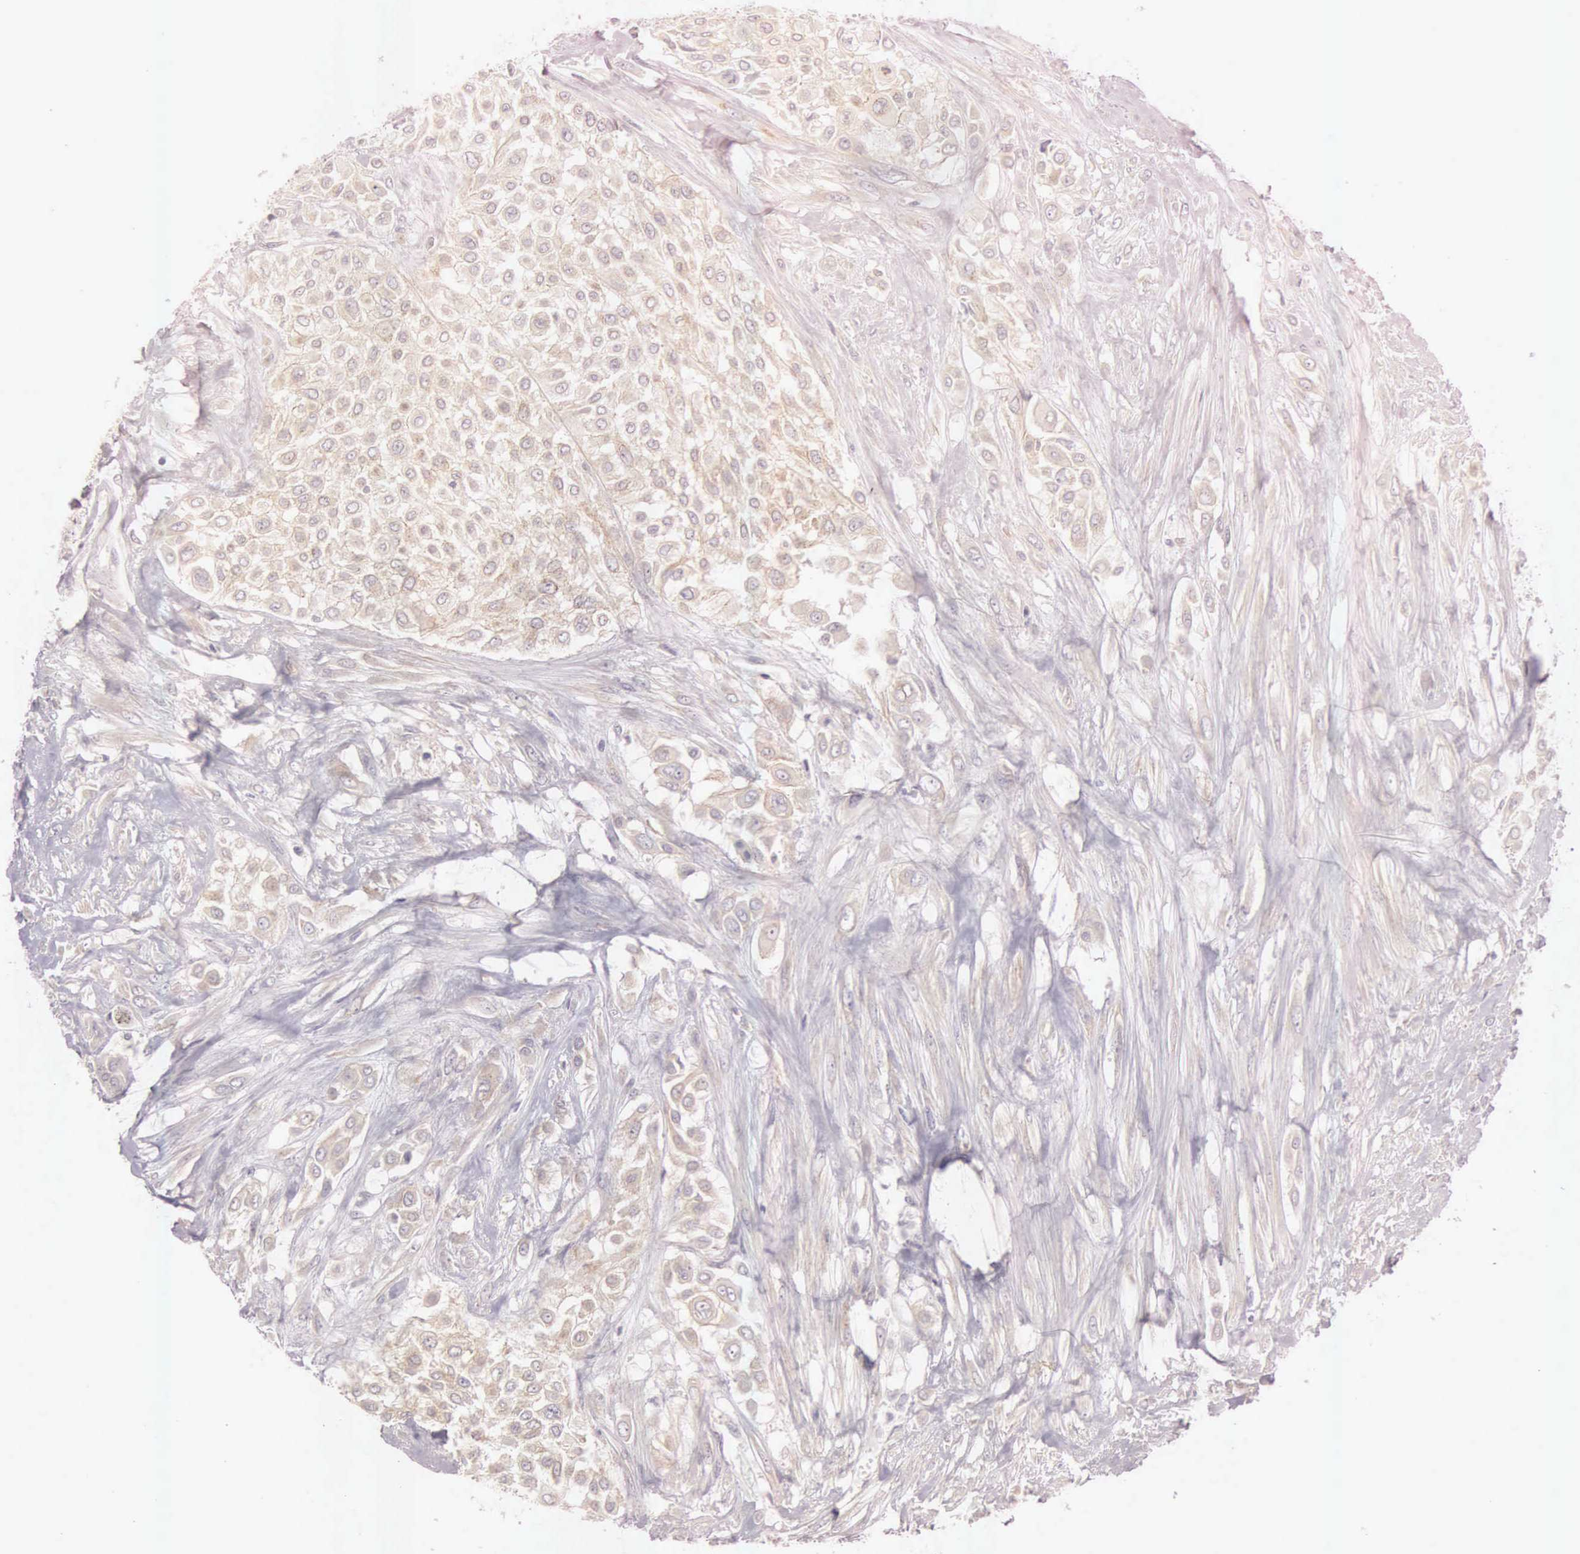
{"staining": {"intensity": "weak", "quantity": ">75%", "location": "cytoplasmic/membranous"}, "tissue": "urothelial cancer", "cell_type": "Tumor cells", "image_type": "cancer", "snomed": [{"axis": "morphology", "description": "Urothelial carcinoma, High grade"}, {"axis": "topography", "description": "Urinary bladder"}], "caption": "A brown stain highlights weak cytoplasmic/membranous expression of a protein in human urothelial cancer tumor cells. (DAB IHC, brown staining for protein, blue staining for nuclei).", "gene": "CEP170B", "patient": {"sex": "male", "age": 57}}